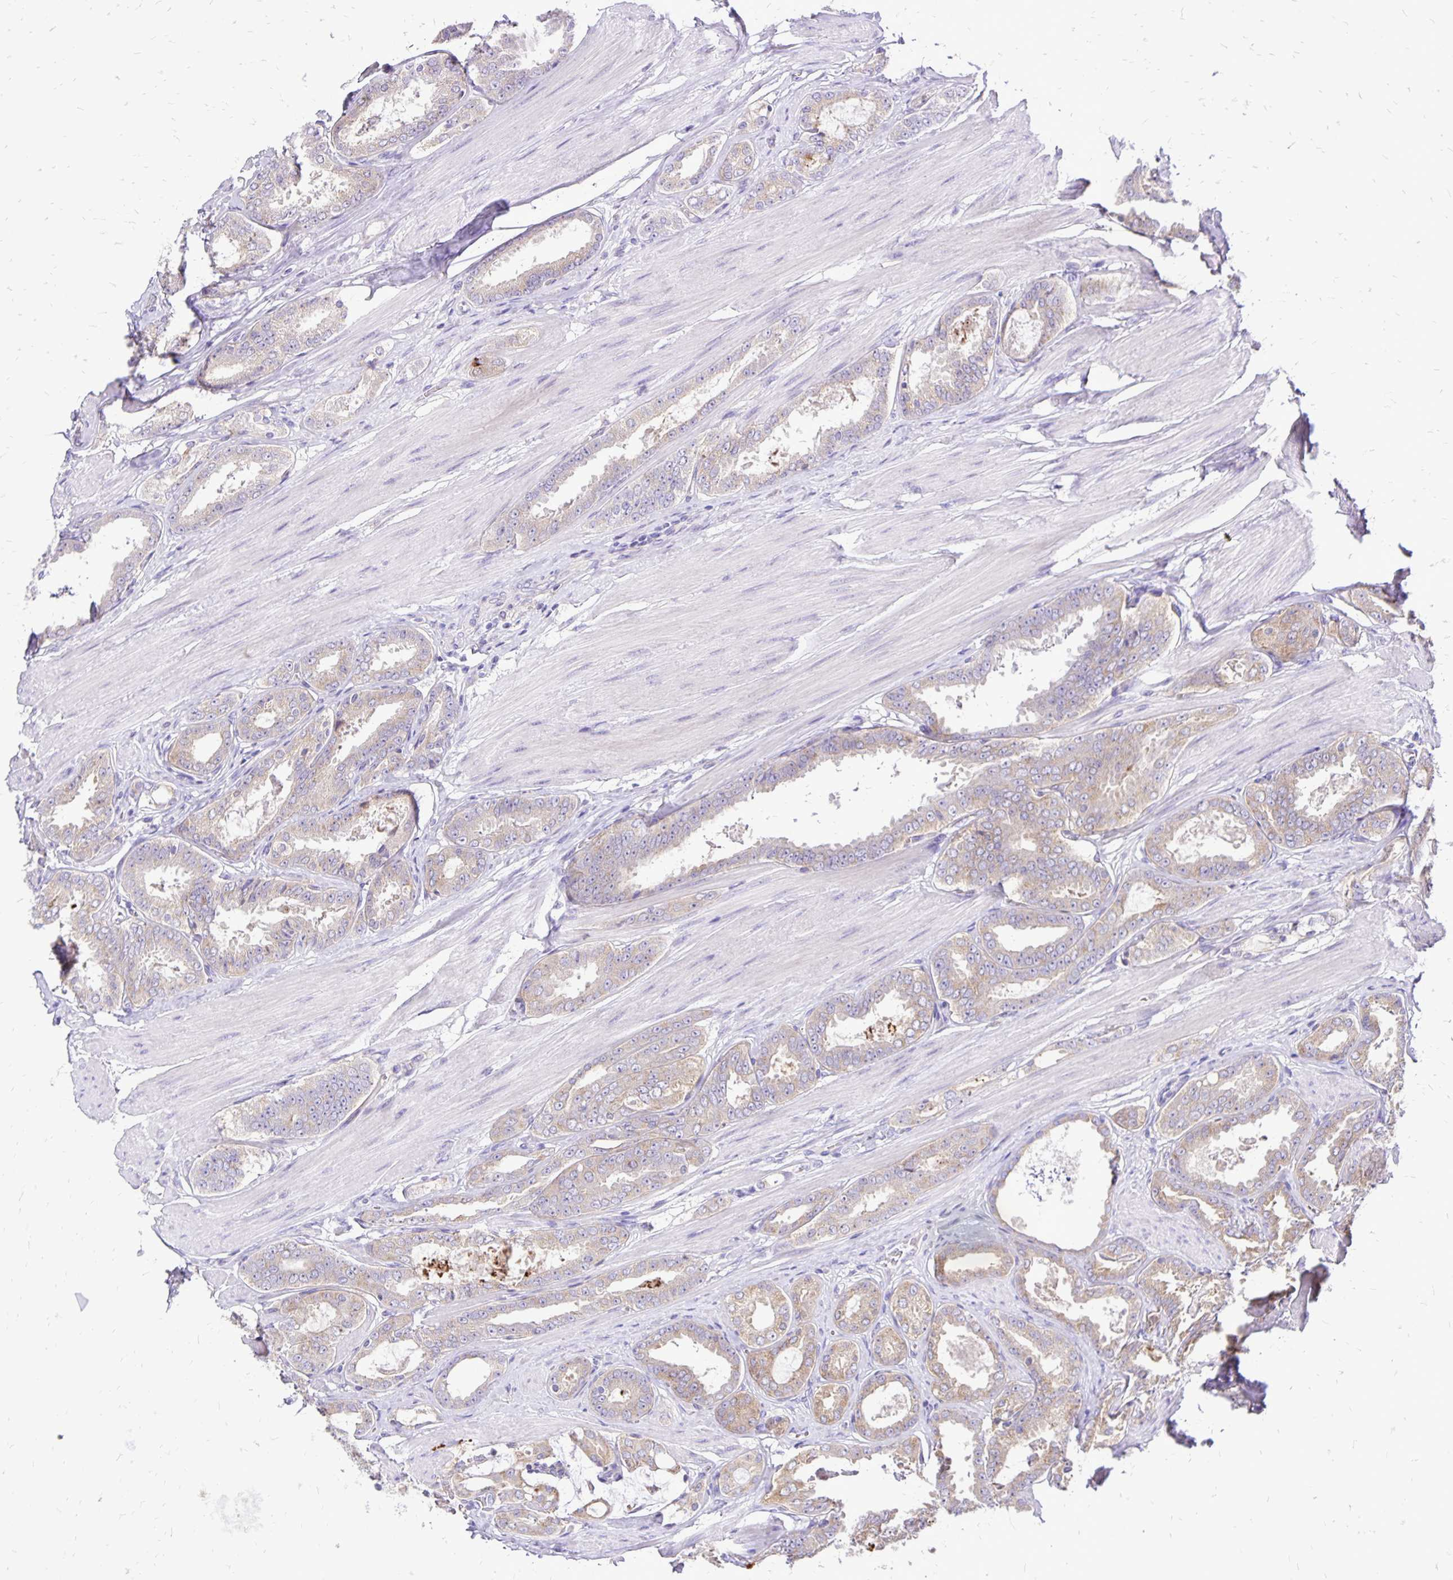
{"staining": {"intensity": "weak", "quantity": "25%-75%", "location": "cytoplasmic/membranous"}, "tissue": "prostate cancer", "cell_type": "Tumor cells", "image_type": "cancer", "snomed": [{"axis": "morphology", "description": "Adenocarcinoma, High grade"}, {"axis": "topography", "description": "Prostate"}], "caption": "Immunohistochemical staining of adenocarcinoma (high-grade) (prostate) reveals weak cytoplasmic/membranous protein staining in about 25%-75% of tumor cells.", "gene": "EIF5A", "patient": {"sex": "male", "age": 63}}